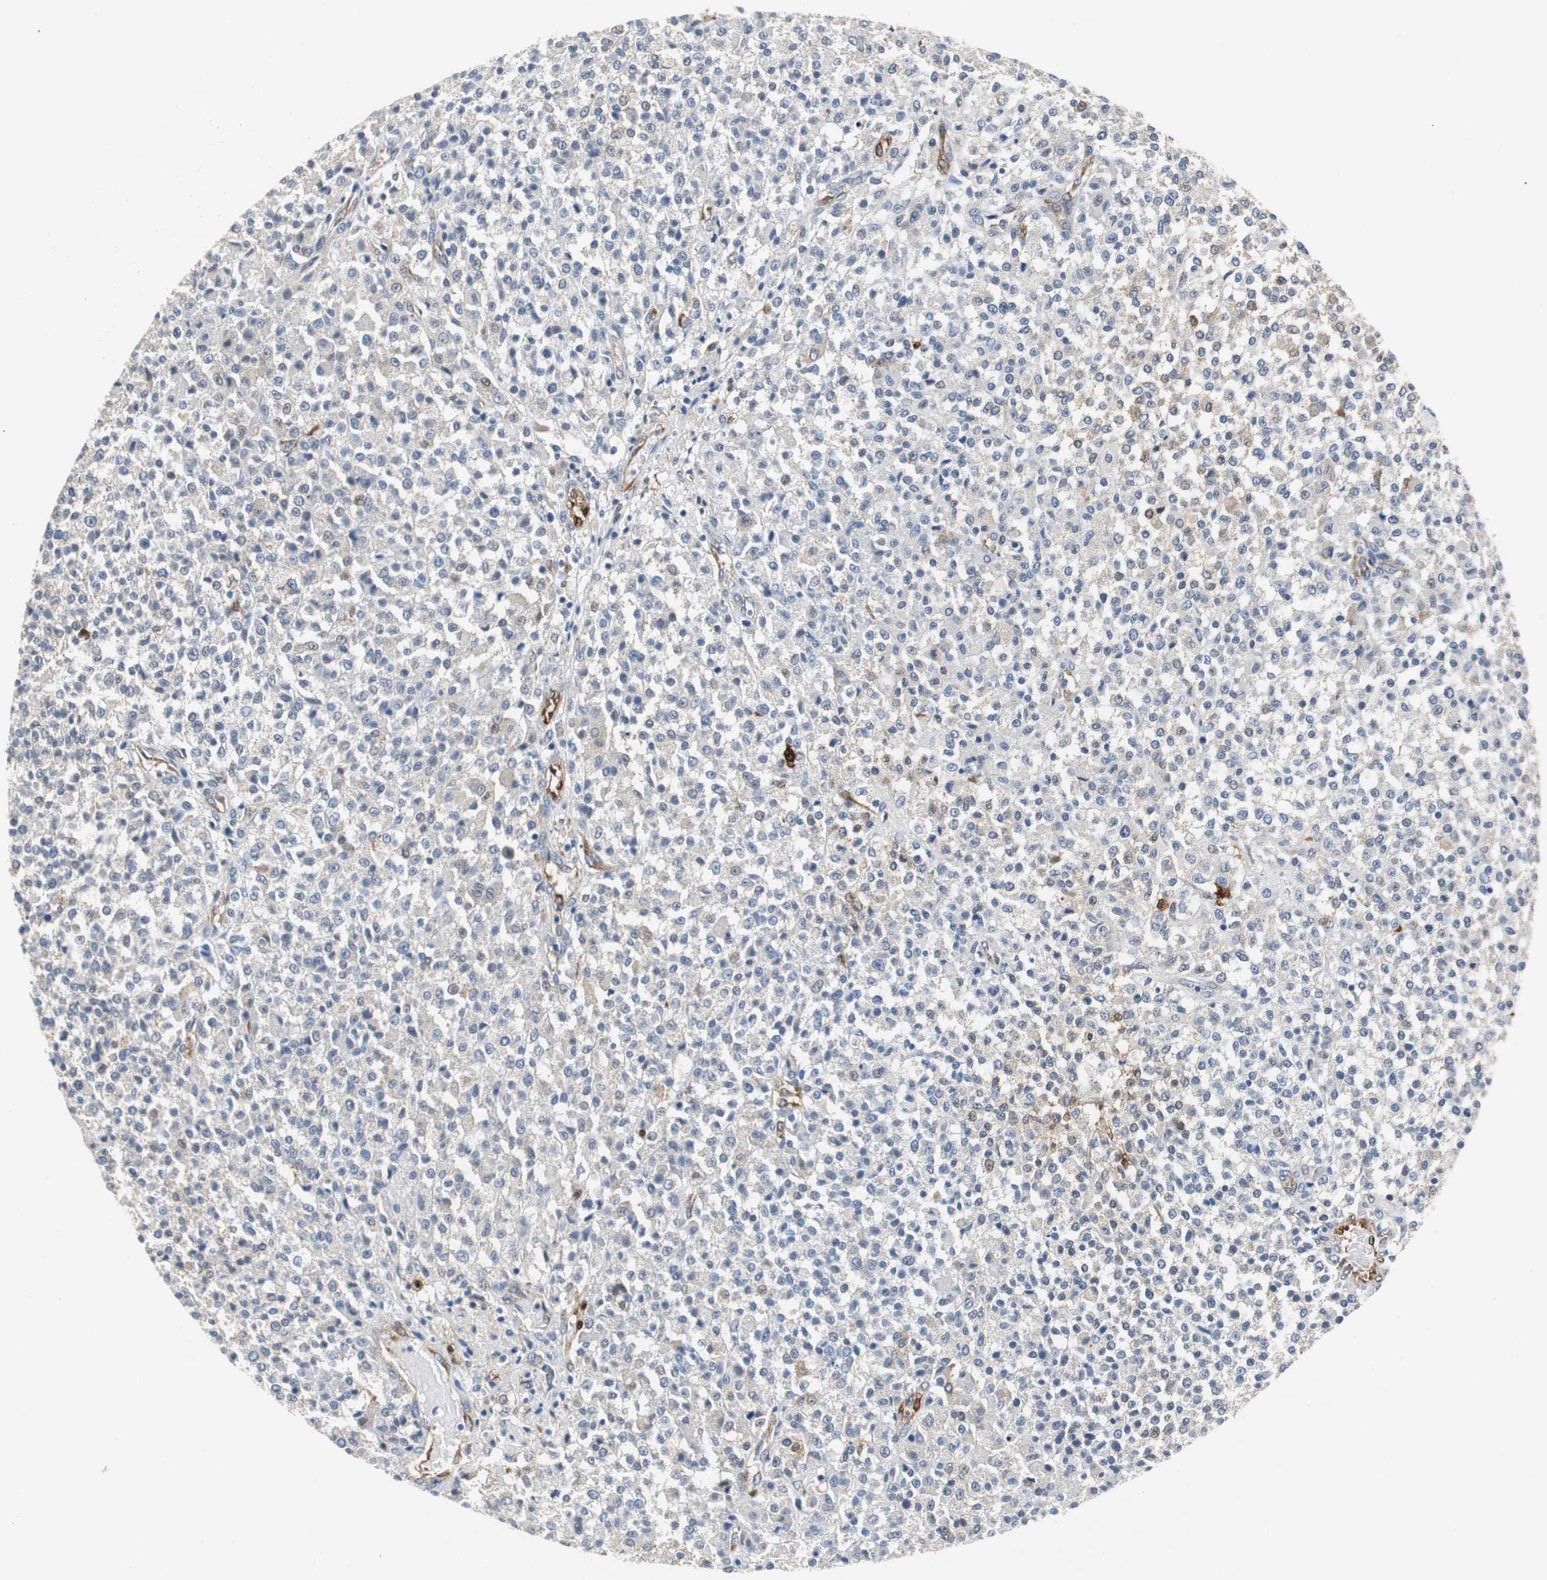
{"staining": {"intensity": "negative", "quantity": "none", "location": "none"}, "tissue": "testis cancer", "cell_type": "Tumor cells", "image_type": "cancer", "snomed": [{"axis": "morphology", "description": "Seminoma, NOS"}, {"axis": "topography", "description": "Testis"}], "caption": "Tumor cells show no significant protein positivity in testis cancer.", "gene": "ISCU", "patient": {"sex": "male", "age": 59}}